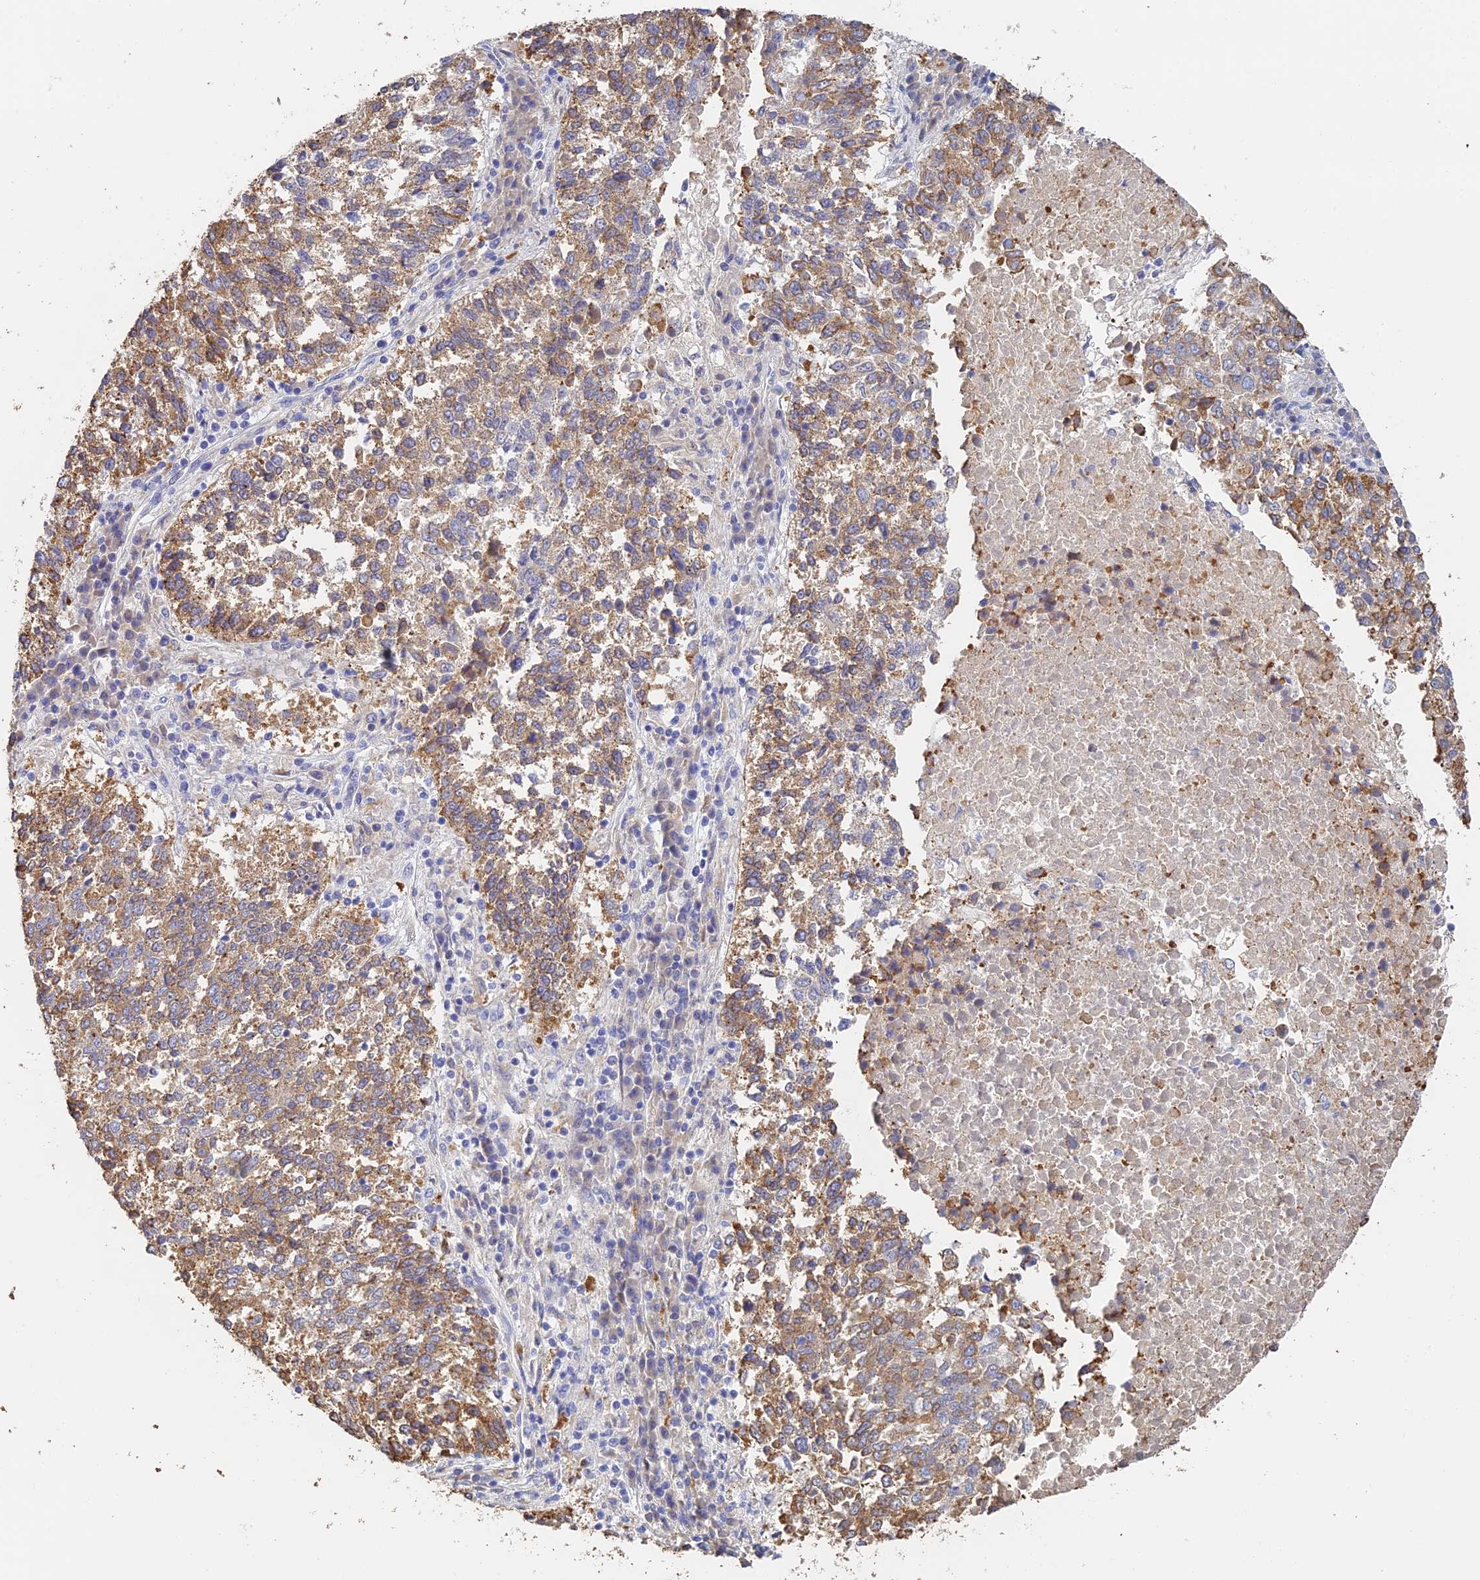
{"staining": {"intensity": "moderate", "quantity": ">75%", "location": "cytoplasmic/membranous"}, "tissue": "lung cancer", "cell_type": "Tumor cells", "image_type": "cancer", "snomed": [{"axis": "morphology", "description": "Squamous cell carcinoma, NOS"}, {"axis": "topography", "description": "Lung"}], "caption": "The photomicrograph displays a brown stain indicating the presence of a protein in the cytoplasmic/membranous of tumor cells in lung cancer (squamous cell carcinoma).", "gene": "RPGRIP1L", "patient": {"sex": "male", "age": 73}}